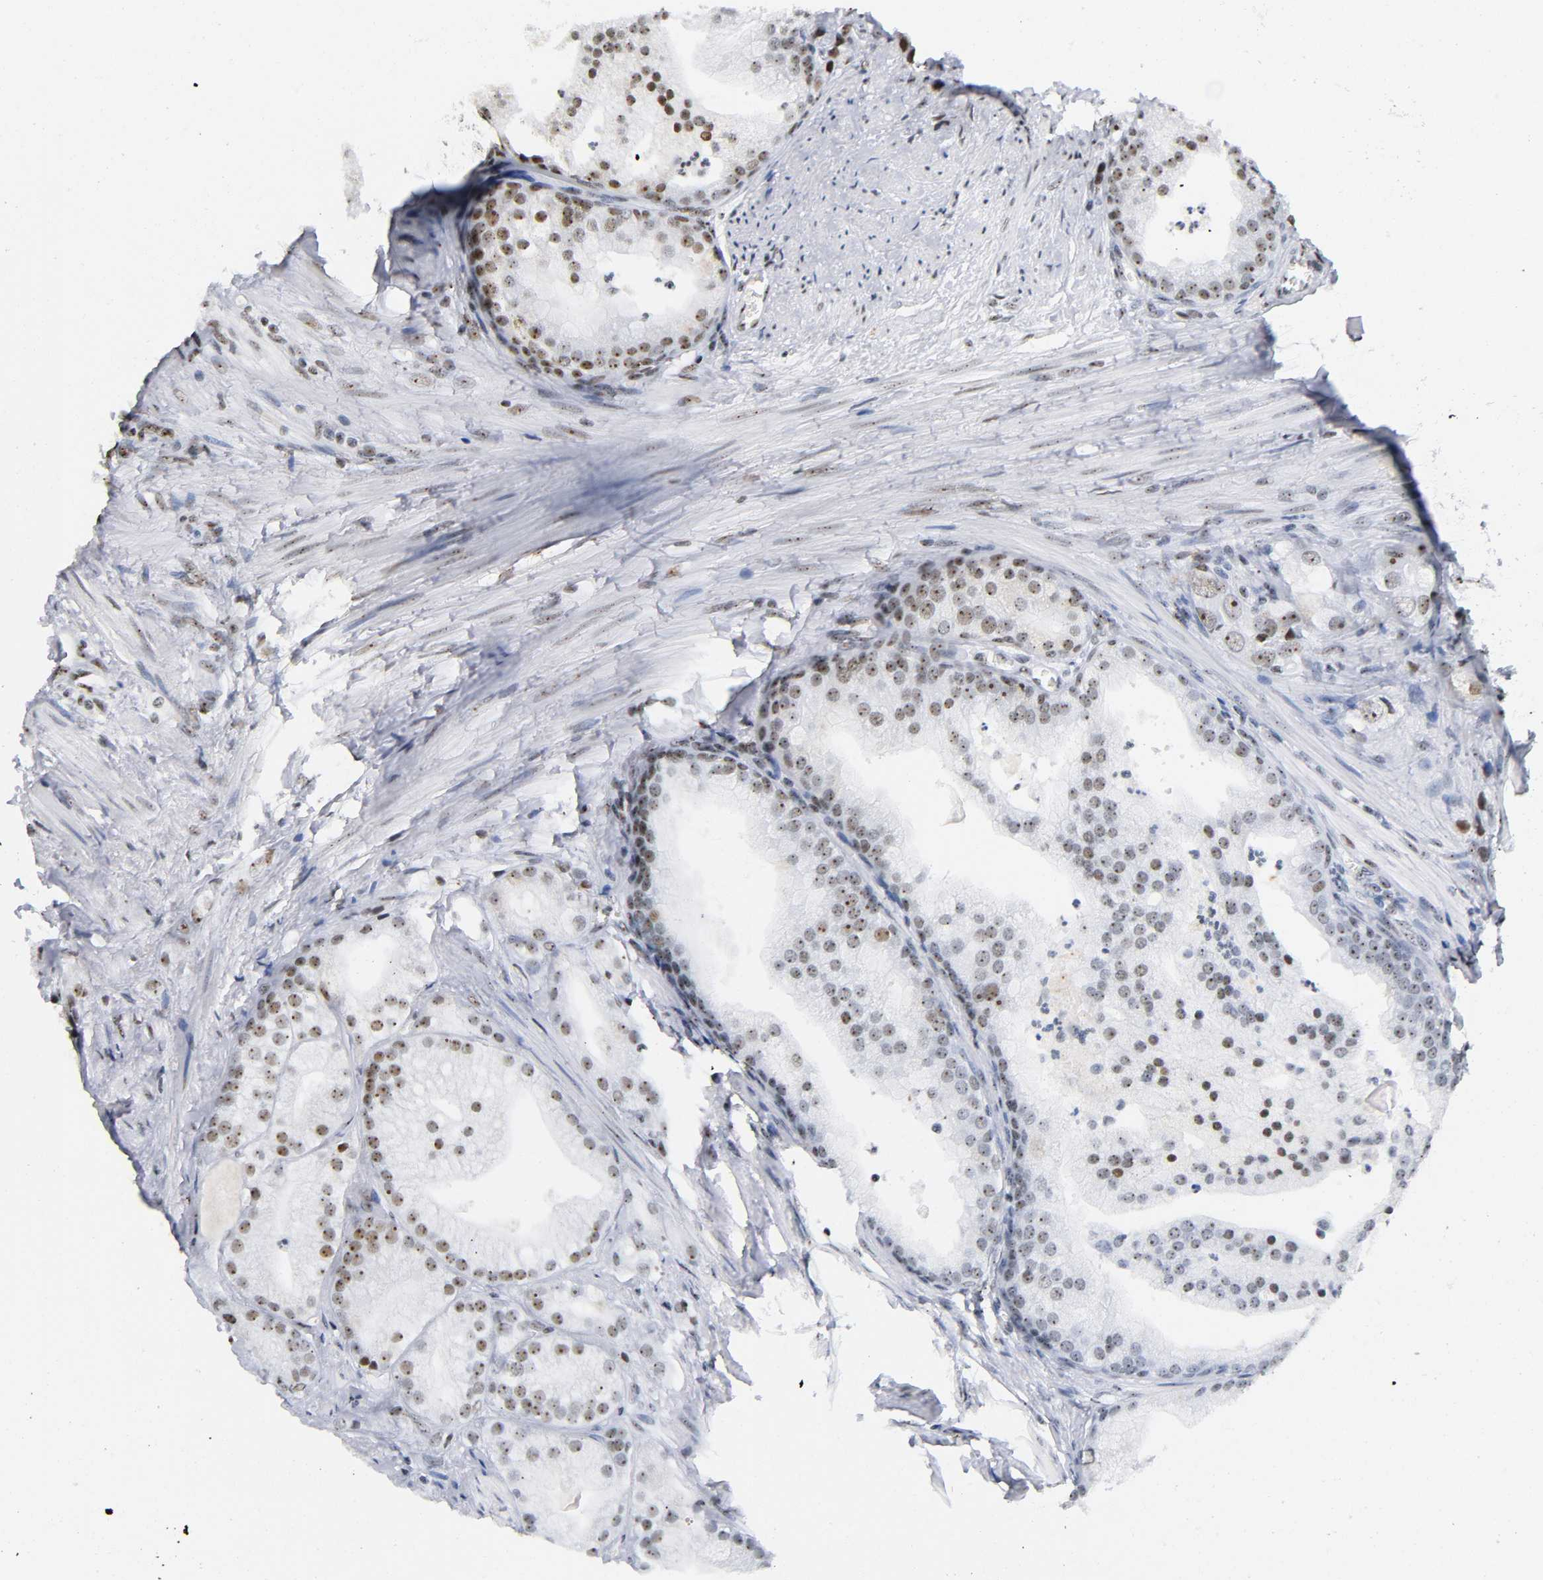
{"staining": {"intensity": "strong", "quantity": ">75%", "location": "nuclear"}, "tissue": "prostate cancer", "cell_type": "Tumor cells", "image_type": "cancer", "snomed": [{"axis": "morphology", "description": "Adenocarcinoma, Low grade"}, {"axis": "topography", "description": "Prostate"}], "caption": "Immunohistochemical staining of human prostate adenocarcinoma (low-grade) exhibits high levels of strong nuclear expression in about >75% of tumor cells. (brown staining indicates protein expression, while blue staining denotes nuclei).", "gene": "UBTF", "patient": {"sex": "male", "age": 69}}